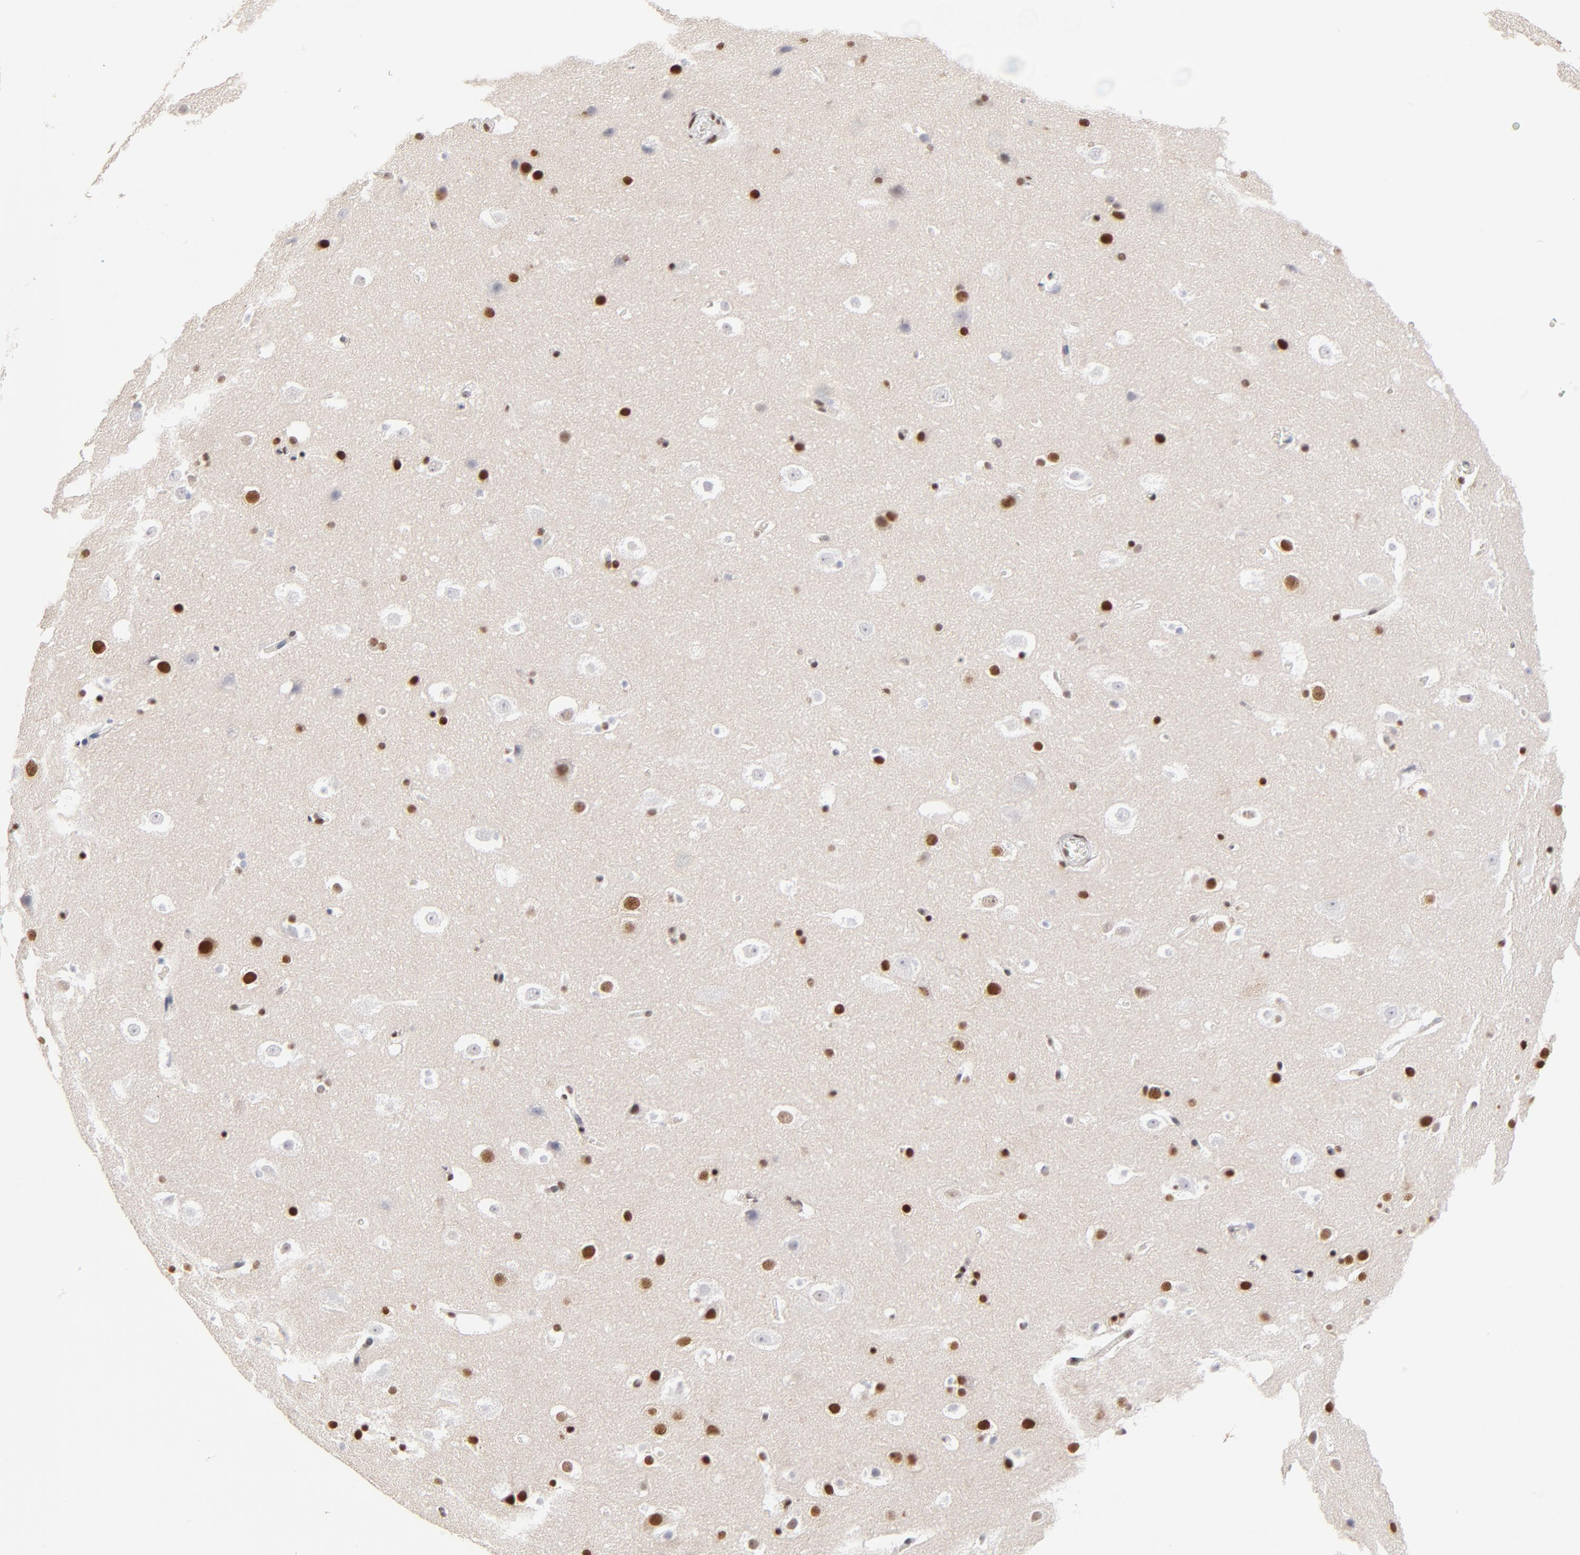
{"staining": {"intensity": "moderate", "quantity": "25%-75%", "location": "nuclear"}, "tissue": "hippocampus", "cell_type": "Glial cells", "image_type": "normal", "snomed": [{"axis": "morphology", "description": "Normal tissue, NOS"}, {"axis": "topography", "description": "Hippocampus"}], "caption": "Immunohistochemistry (IHC) (DAB) staining of normal human hippocampus shows moderate nuclear protein staining in approximately 25%-75% of glial cells.", "gene": "ZMYM3", "patient": {"sex": "male", "age": 45}}